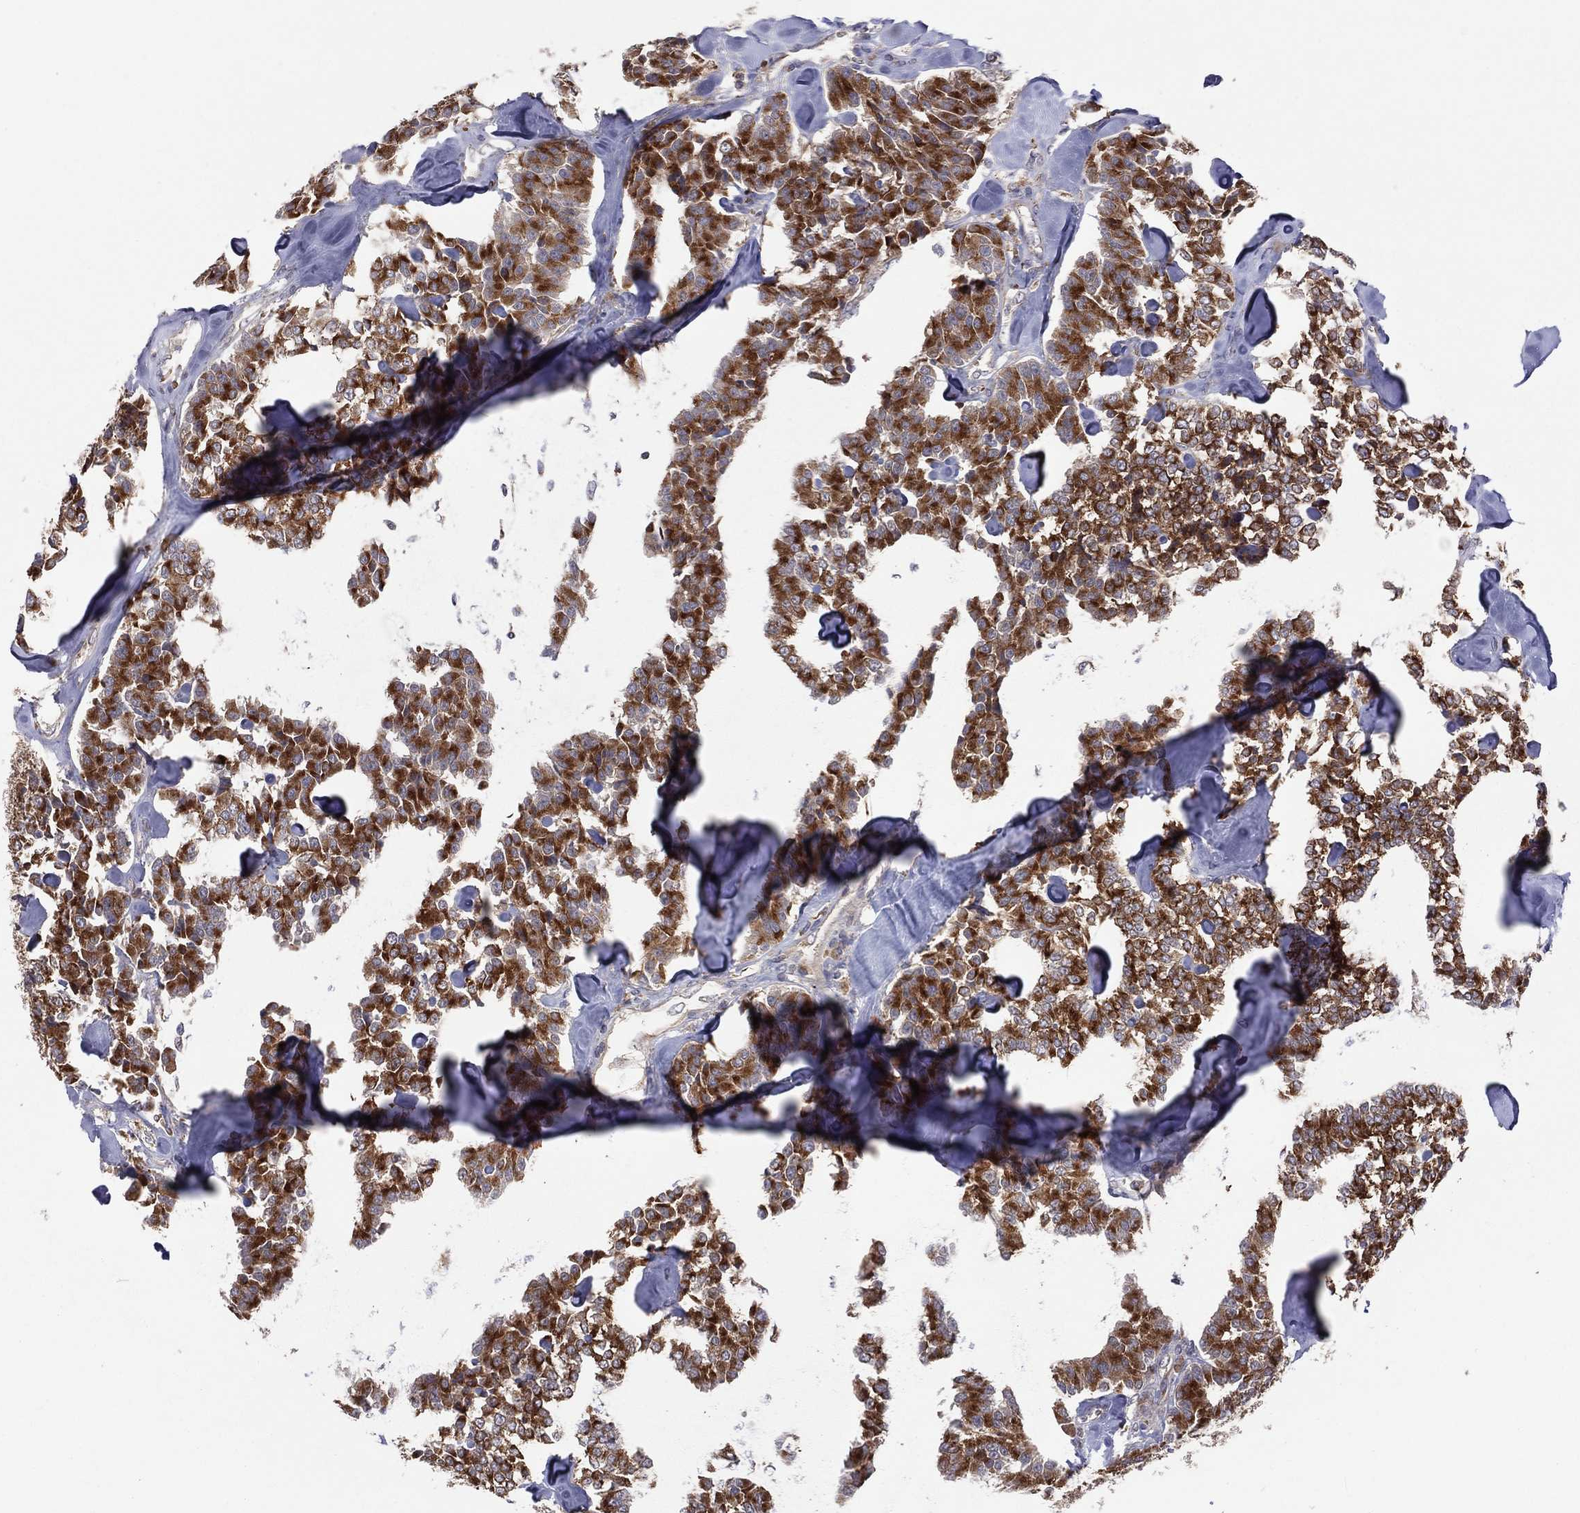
{"staining": {"intensity": "strong", "quantity": ">75%", "location": "cytoplasmic/membranous"}, "tissue": "carcinoid", "cell_type": "Tumor cells", "image_type": "cancer", "snomed": [{"axis": "morphology", "description": "Carcinoid, malignant, NOS"}, {"axis": "topography", "description": "Pancreas"}], "caption": "IHC histopathology image of neoplastic tissue: human carcinoid stained using immunohistochemistry displays high levels of strong protein expression localized specifically in the cytoplasmic/membranous of tumor cells, appearing as a cytoplasmic/membranous brown color.", "gene": "STARD3", "patient": {"sex": "male", "age": 41}}